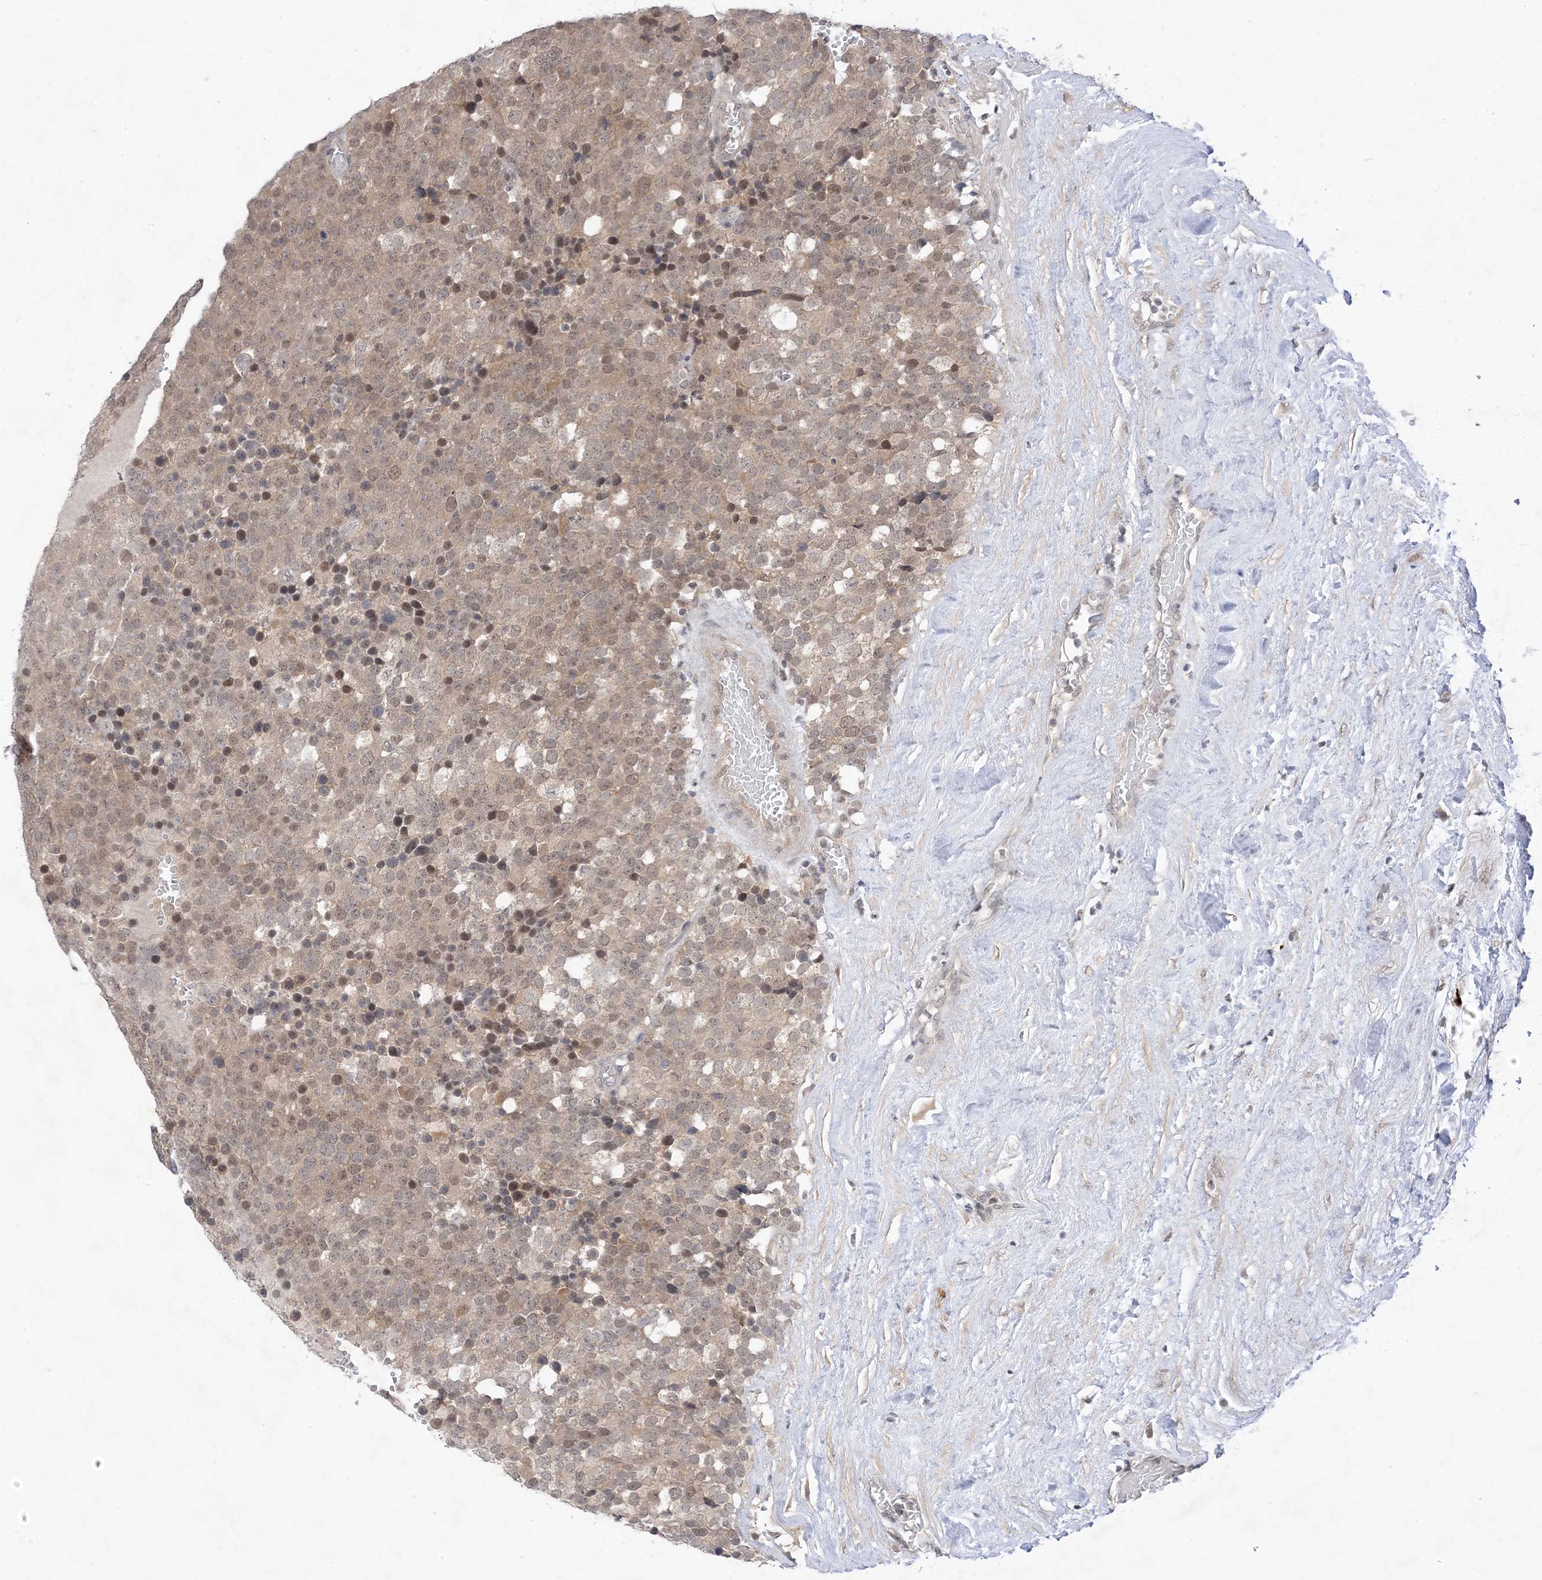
{"staining": {"intensity": "weak", "quantity": ">75%", "location": "cytoplasmic/membranous,nuclear"}, "tissue": "testis cancer", "cell_type": "Tumor cells", "image_type": "cancer", "snomed": [{"axis": "morphology", "description": "Seminoma, NOS"}, {"axis": "topography", "description": "Testis"}], "caption": "Immunohistochemical staining of testis cancer demonstrates low levels of weak cytoplasmic/membranous and nuclear staining in approximately >75% of tumor cells.", "gene": "RANBP9", "patient": {"sex": "male", "age": 71}}